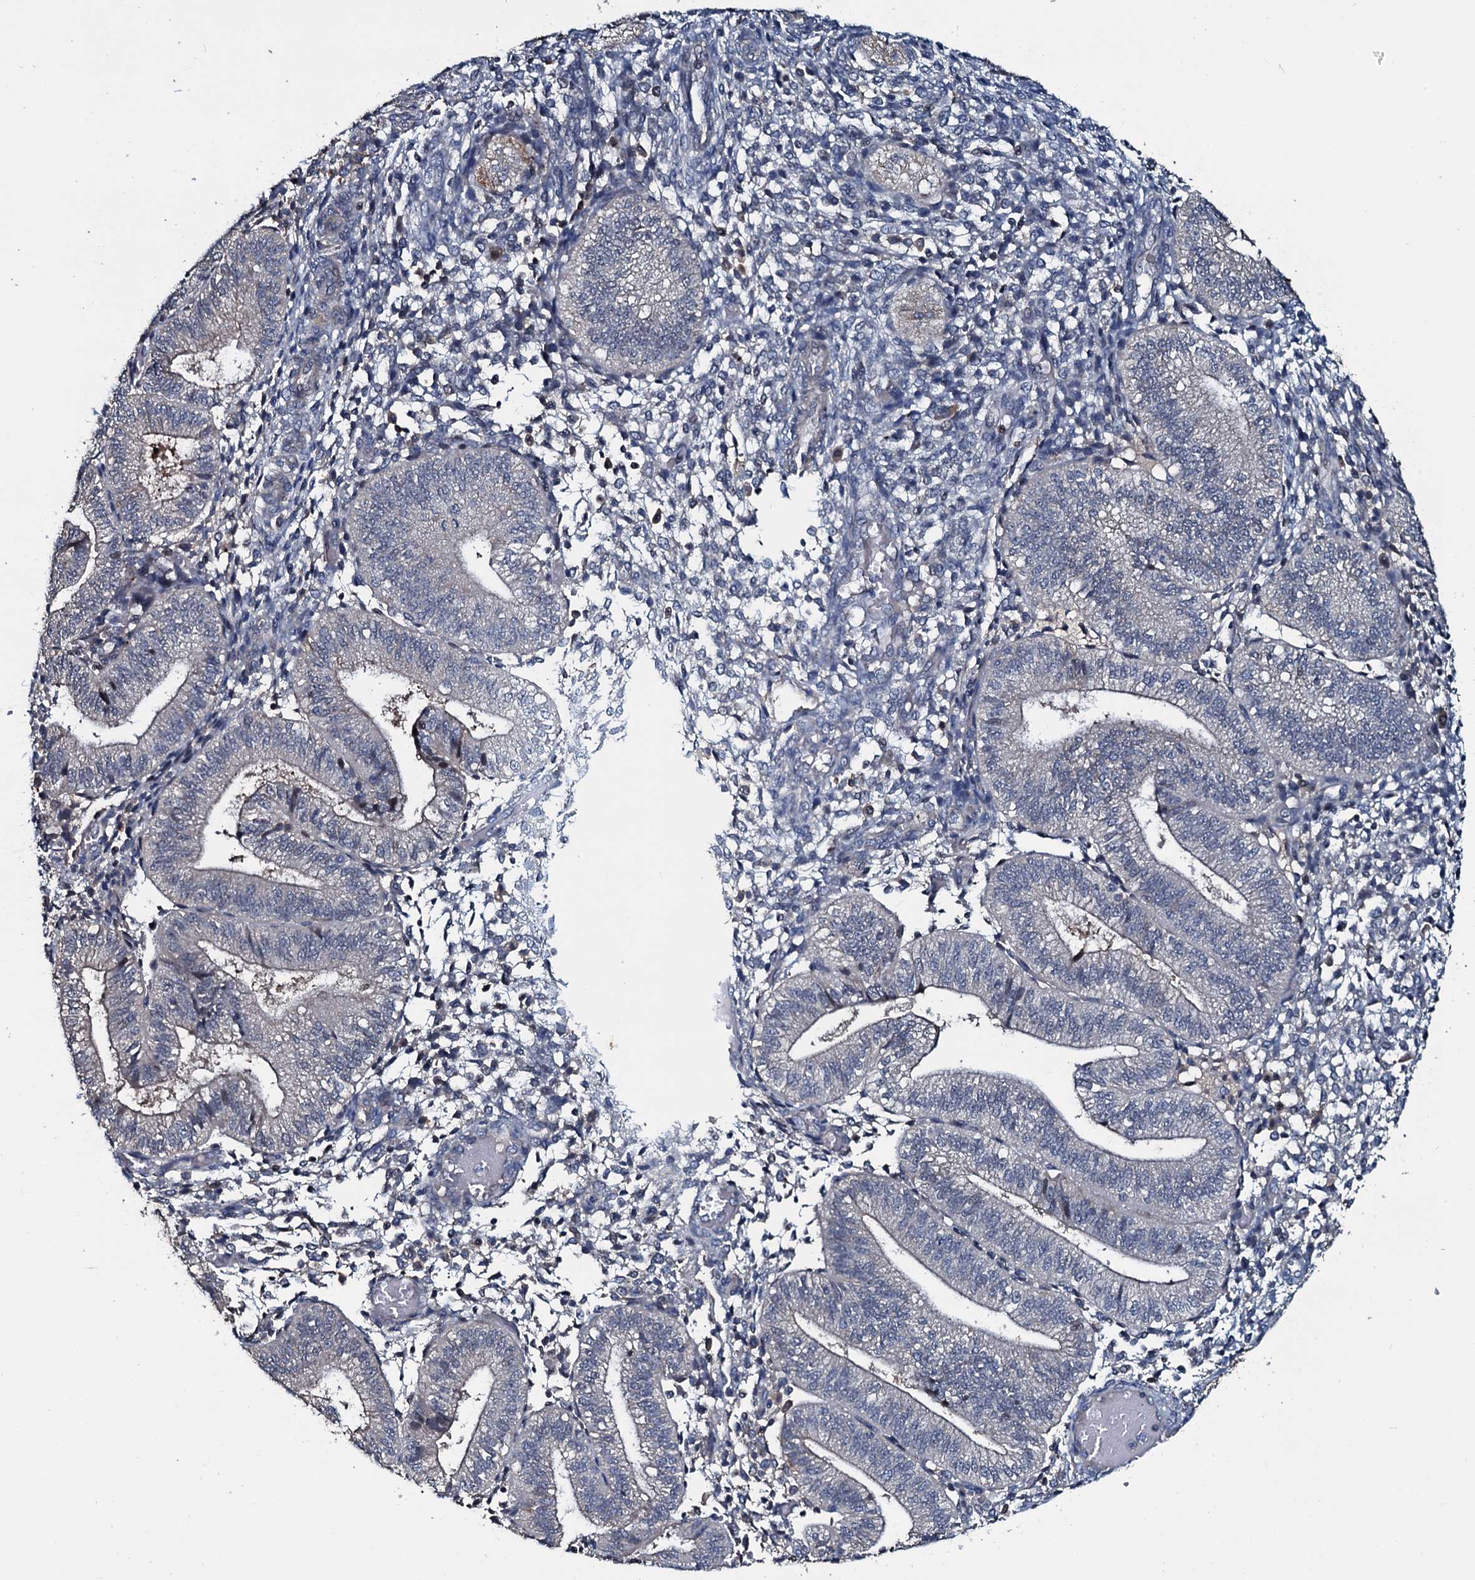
{"staining": {"intensity": "negative", "quantity": "none", "location": "none"}, "tissue": "endometrium", "cell_type": "Cells in endometrial stroma", "image_type": "normal", "snomed": [{"axis": "morphology", "description": "Normal tissue, NOS"}, {"axis": "topography", "description": "Endometrium"}], "caption": "Image shows no significant protein expression in cells in endometrial stroma of benign endometrium. (DAB IHC visualized using brightfield microscopy, high magnification).", "gene": "LYG2", "patient": {"sex": "female", "age": 34}}